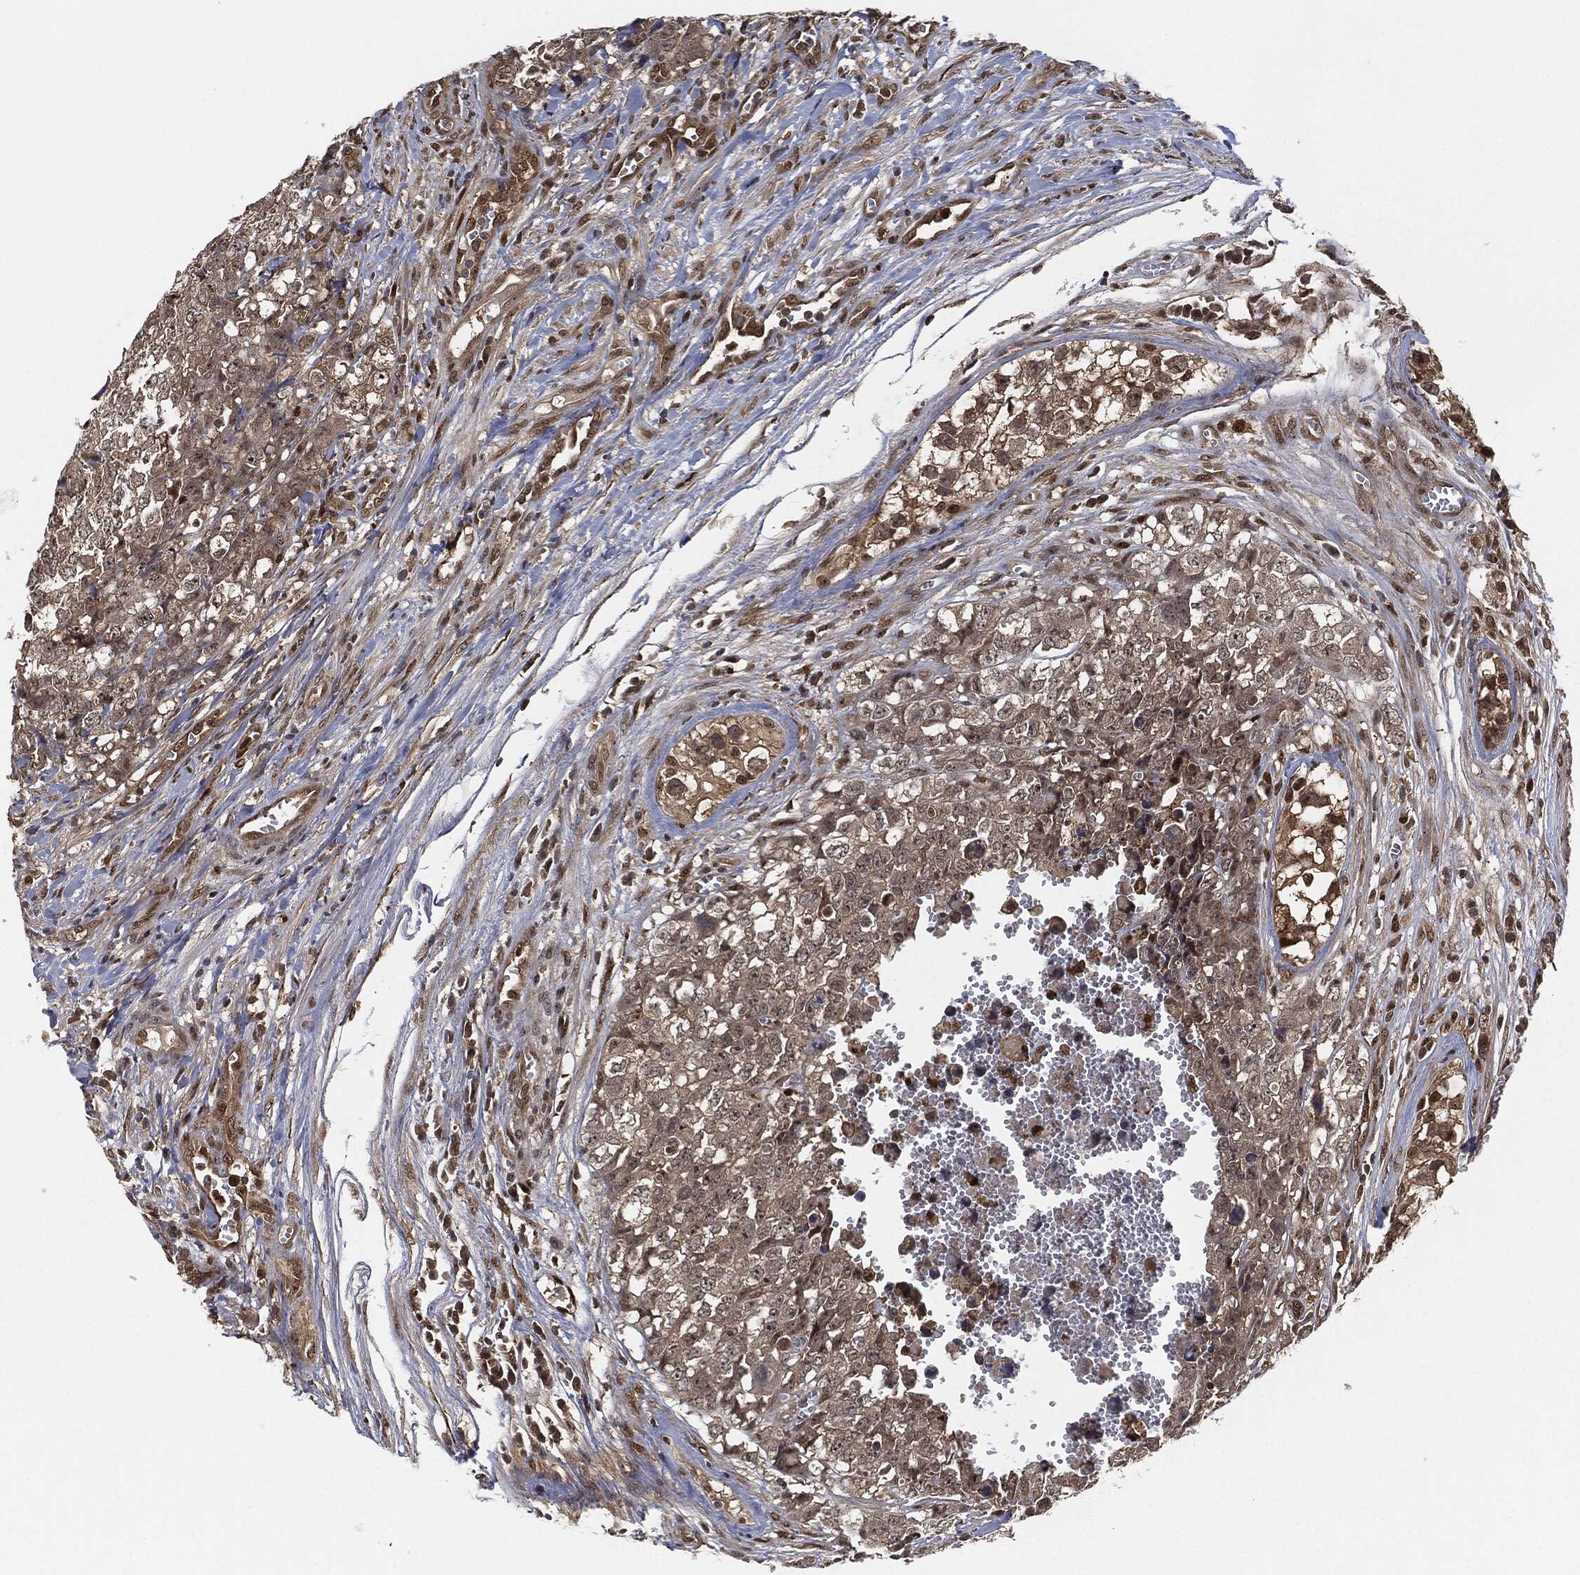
{"staining": {"intensity": "negative", "quantity": "none", "location": "none"}, "tissue": "testis cancer", "cell_type": "Tumor cells", "image_type": "cancer", "snomed": [{"axis": "morphology", "description": "Carcinoma, Embryonal, NOS"}, {"axis": "topography", "description": "Testis"}], "caption": "High magnification brightfield microscopy of testis embryonal carcinoma stained with DAB (3,3'-diaminobenzidine) (brown) and counterstained with hematoxylin (blue): tumor cells show no significant positivity.", "gene": "CAPRIN2", "patient": {"sex": "male", "age": 23}}